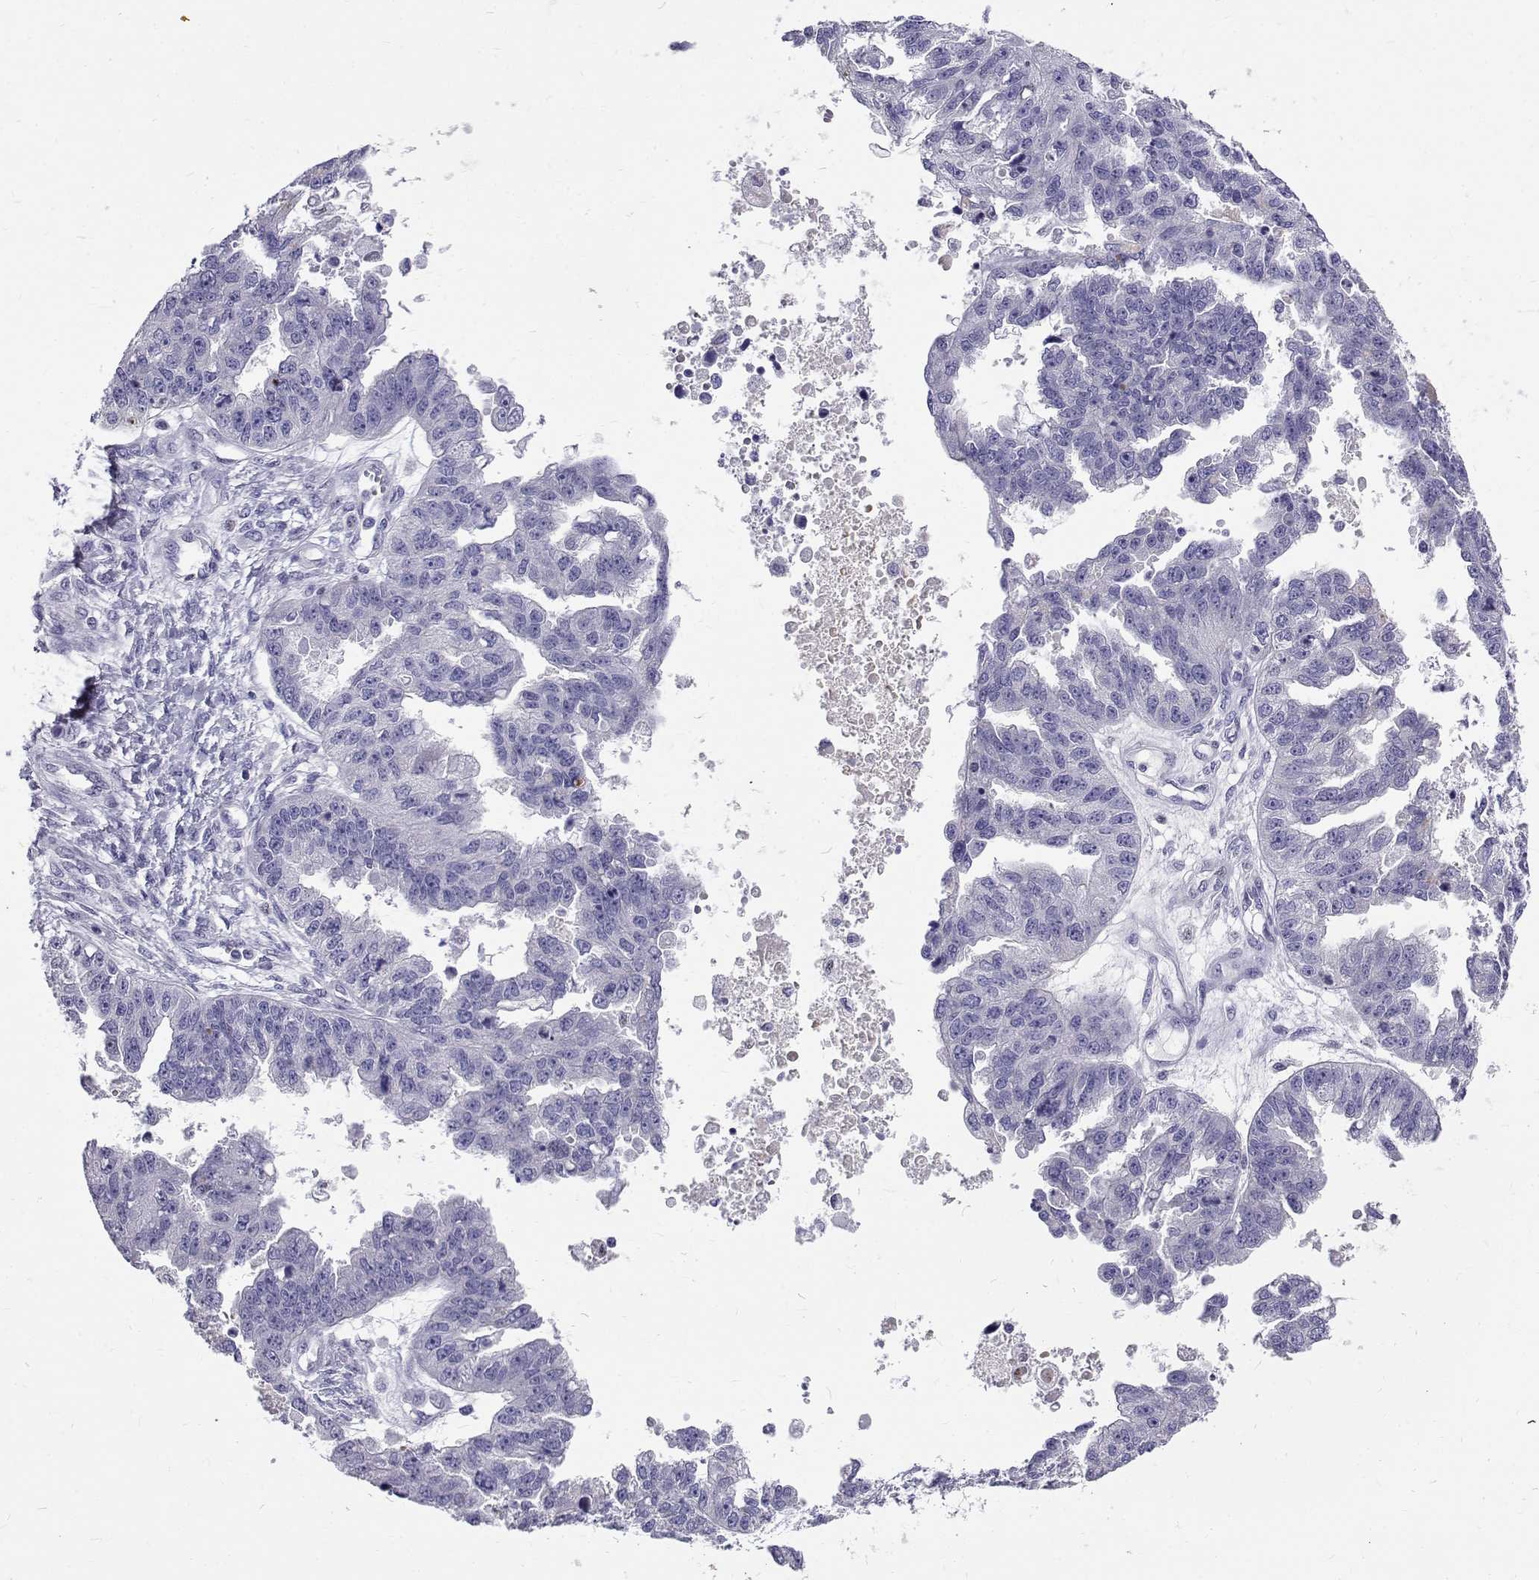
{"staining": {"intensity": "negative", "quantity": "none", "location": "none"}, "tissue": "ovarian cancer", "cell_type": "Tumor cells", "image_type": "cancer", "snomed": [{"axis": "morphology", "description": "Cystadenocarcinoma, serous, NOS"}, {"axis": "topography", "description": "Ovary"}], "caption": "A high-resolution micrograph shows IHC staining of ovarian cancer (serous cystadenocarcinoma), which demonstrates no significant staining in tumor cells.", "gene": "IGSF1", "patient": {"sex": "female", "age": 58}}